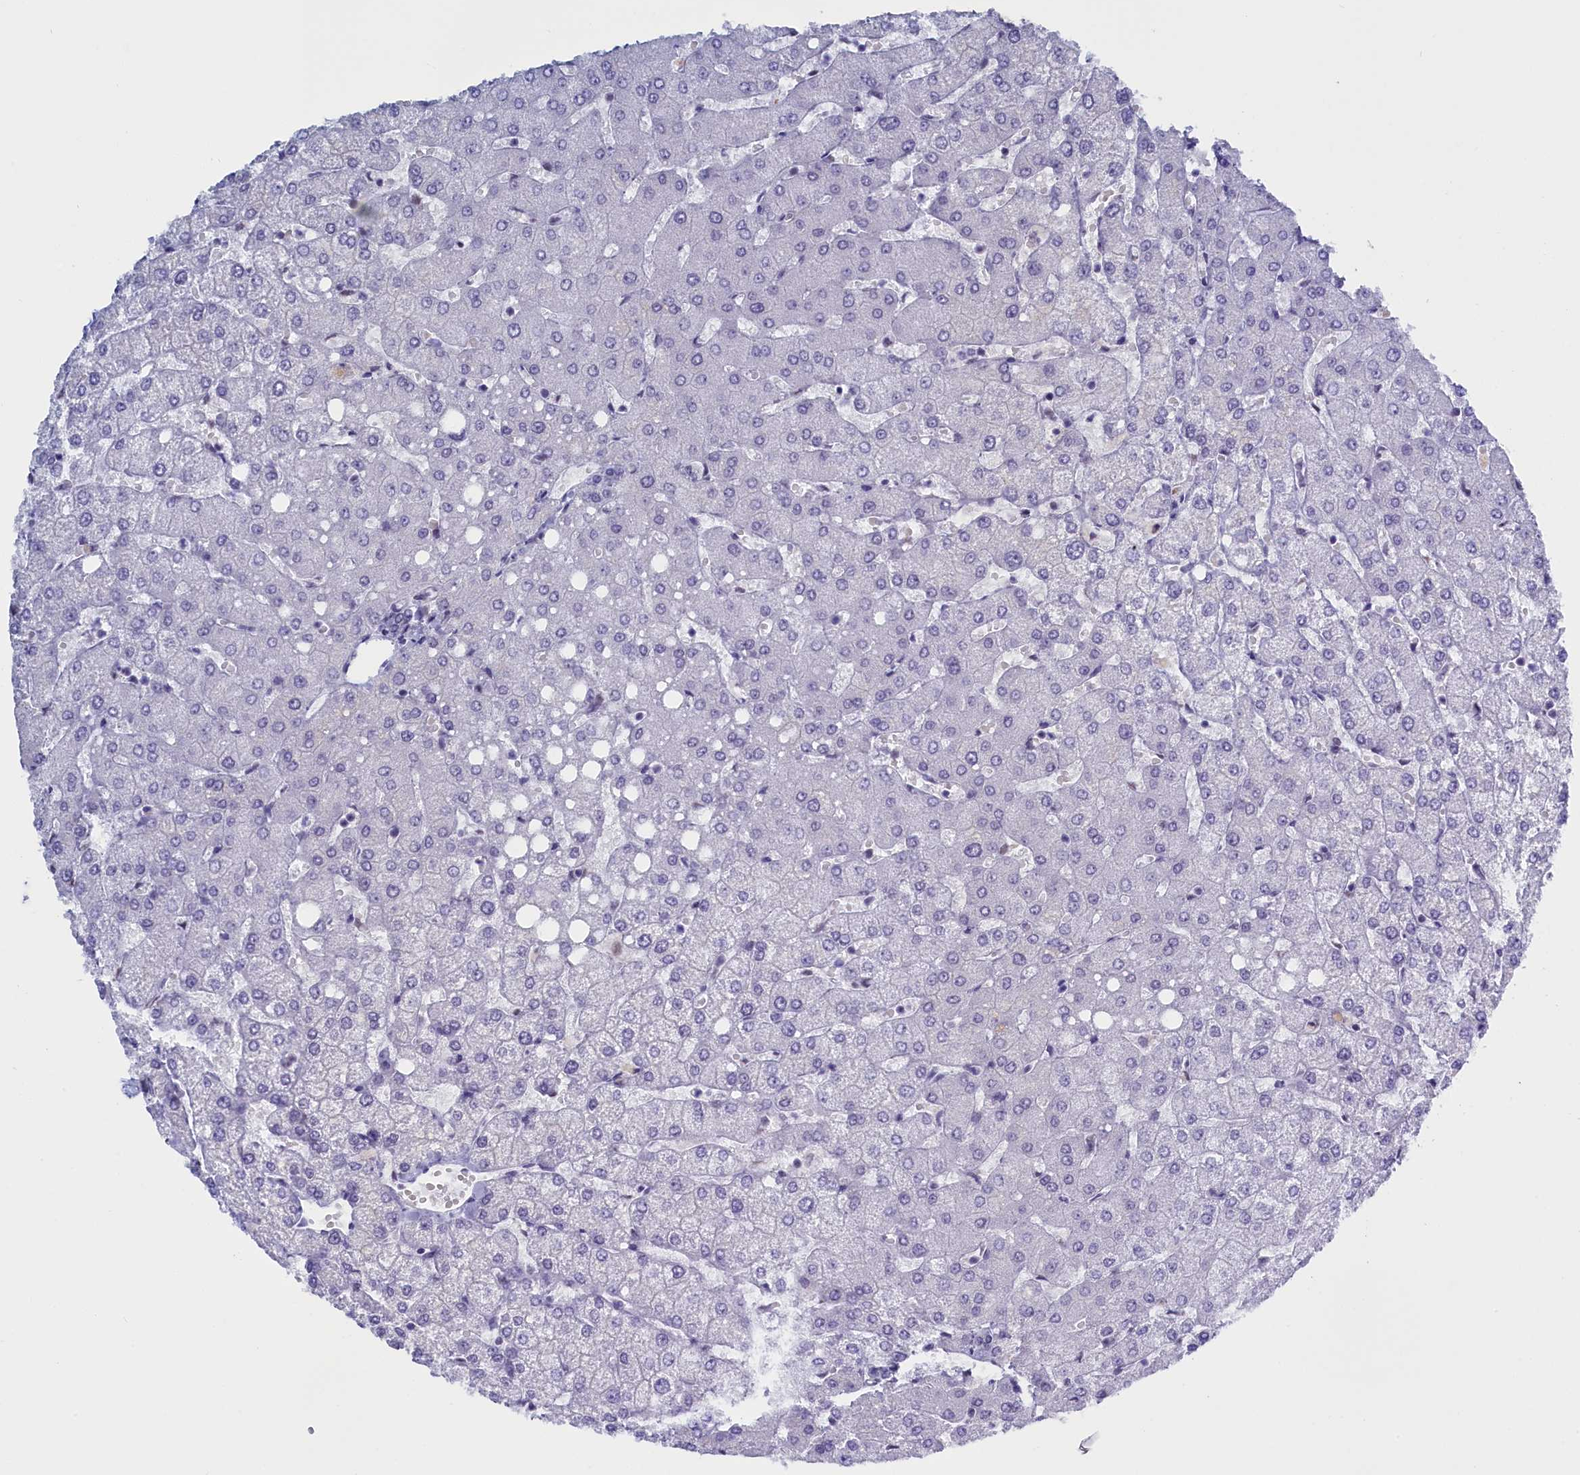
{"staining": {"intensity": "negative", "quantity": "none", "location": "none"}, "tissue": "liver", "cell_type": "Cholangiocytes", "image_type": "normal", "snomed": [{"axis": "morphology", "description": "Normal tissue, NOS"}, {"axis": "topography", "description": "Liver"}], "caption": "Immunohistochemistry (IHC) of normal human liver shows no positivity in cholangiocytes.", "gene": "CD2BP2", "patient": {"sex": "female", "age": 54}}